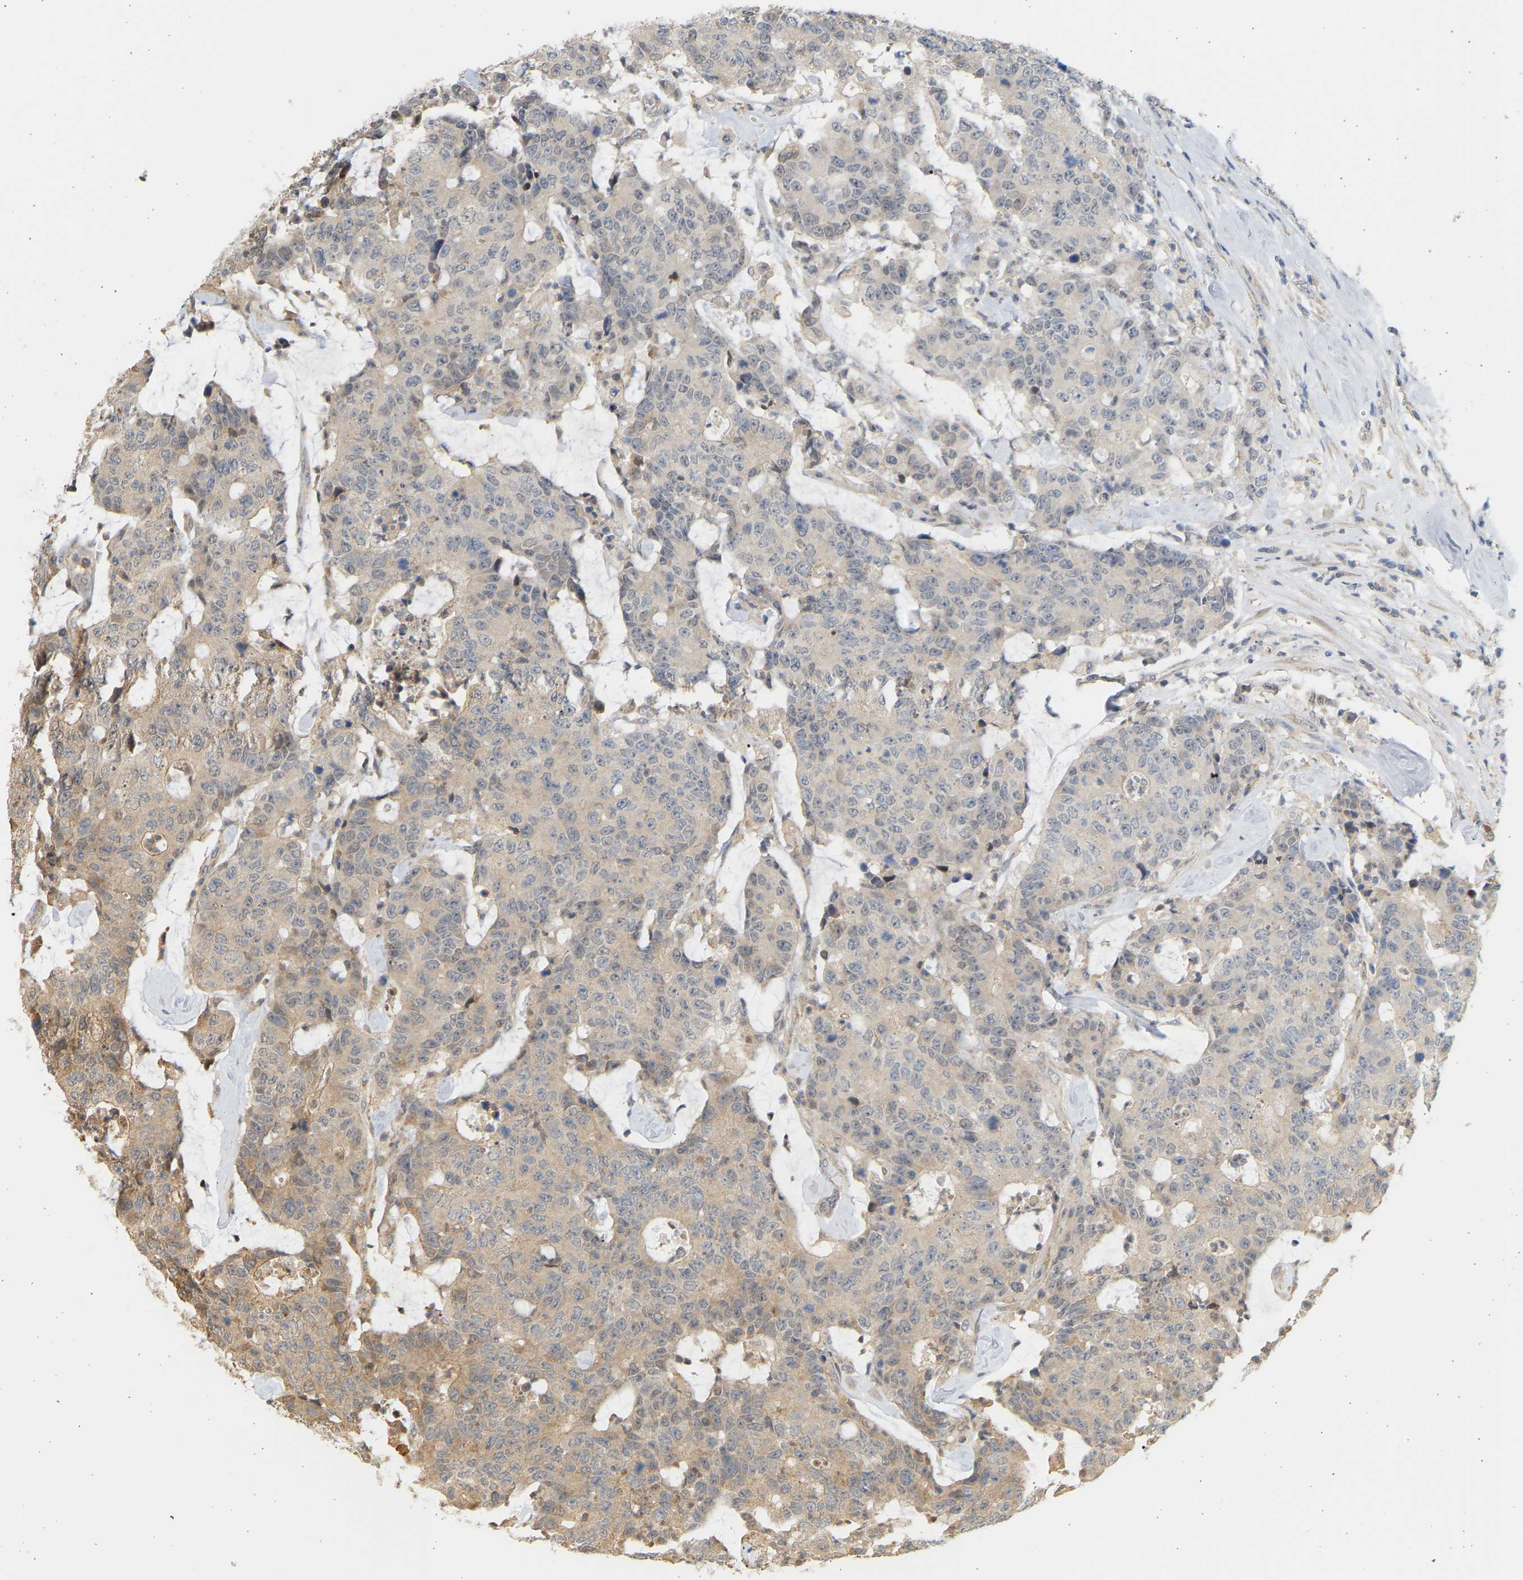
{"staining": {"intensity": "weak", "quantity": "25%-75%", "location": "cytoplasmic/membranous"}, "tissue": "colorectal cancer", "cell_type": "Tumor cells", "image_type": "cancer", "snomed": [{"axis": "morphology", "description": "Adenocarcinoma, NOS"}, {"axis": "topography", "description": "Colon"}], "caption": "Colorectal adenocarcinoma was stained to show a protein in brown. There is low levels of weak cytoplasmic/membranous positivity in about 25%-75% of tumor cells. Nuclei are stained in blue.", "gene": "B4GALT6", "patient": {"sex": "female", "age": 86}}